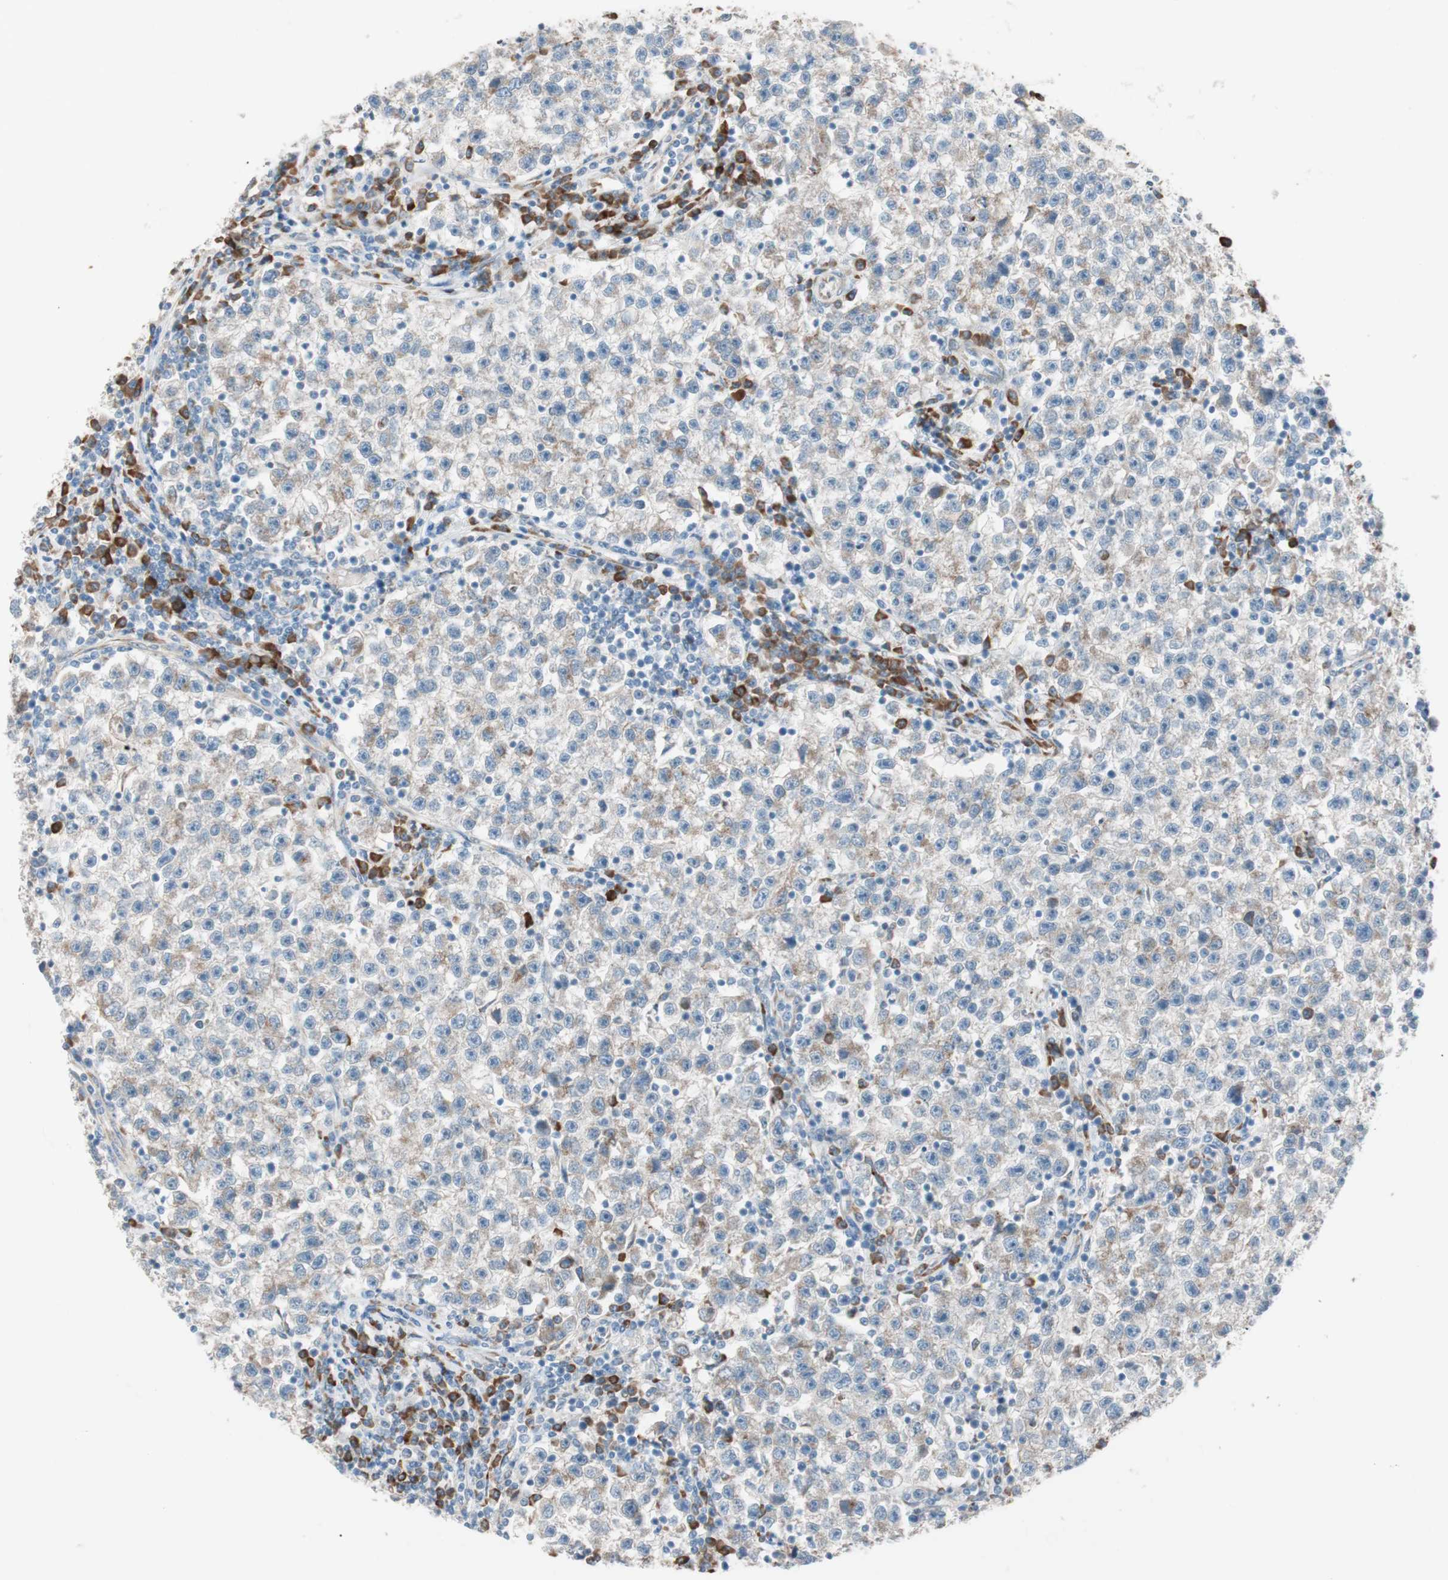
{"staining": {"intensity": "weak", "quantity": ">75%", "location": "cytoplasmic/membranous"}, "tissue": "testis cancer", "cell_type": "Tumor cells", "image_type": "cancer", "snomed": [{"axis": "morphology", "description": "Seminoma, NOS"}, {"axis": "topography", "description": "Testis"}], "caption": "Protein staining displays weak cytoplasmic/membranous positivity in approximately >75% of tumor cells in testis seminoma.", "gene": "P4HTM", "patient": {"sex": "male", "age": 22}}